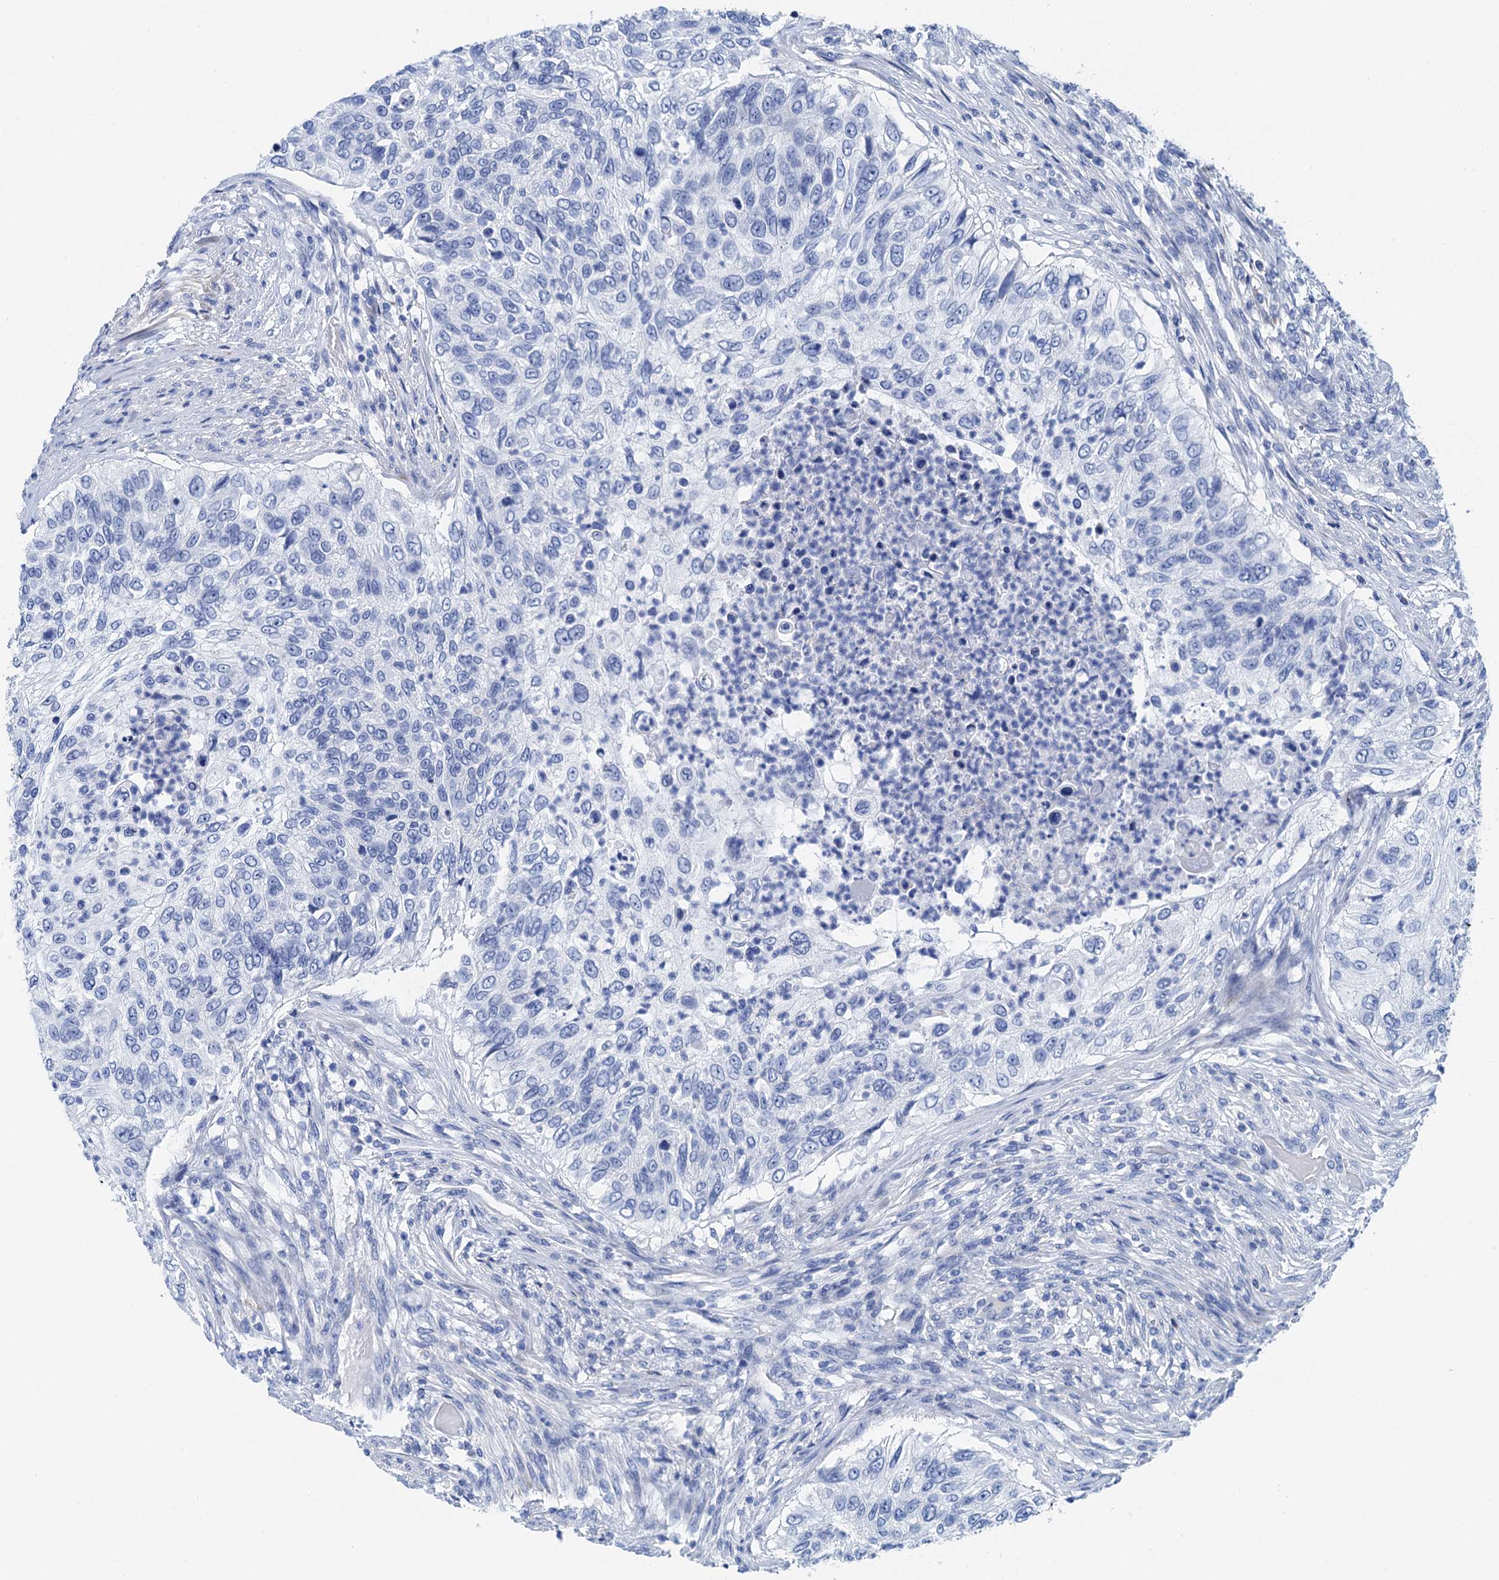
{"staining": {"intensity": "negative", "quantity": "none", "location": "none"}, "tissue": "urothelial cancer", "cell_type": "Tumor cells", "image_type": "cancer", "snomed": [{"axis": "morphology", "description": "Urothelial carcinoma, High grade"}, {"axis": "topography", "description": "Urinary bladder"}], "caption": "A photomicrograph of high-grade urothelial carcinoma stained for a protein exhibits no brown staining in tumor cells.", "gene": "NLRP10", "patient": {"sex": "female", "age": 60}}